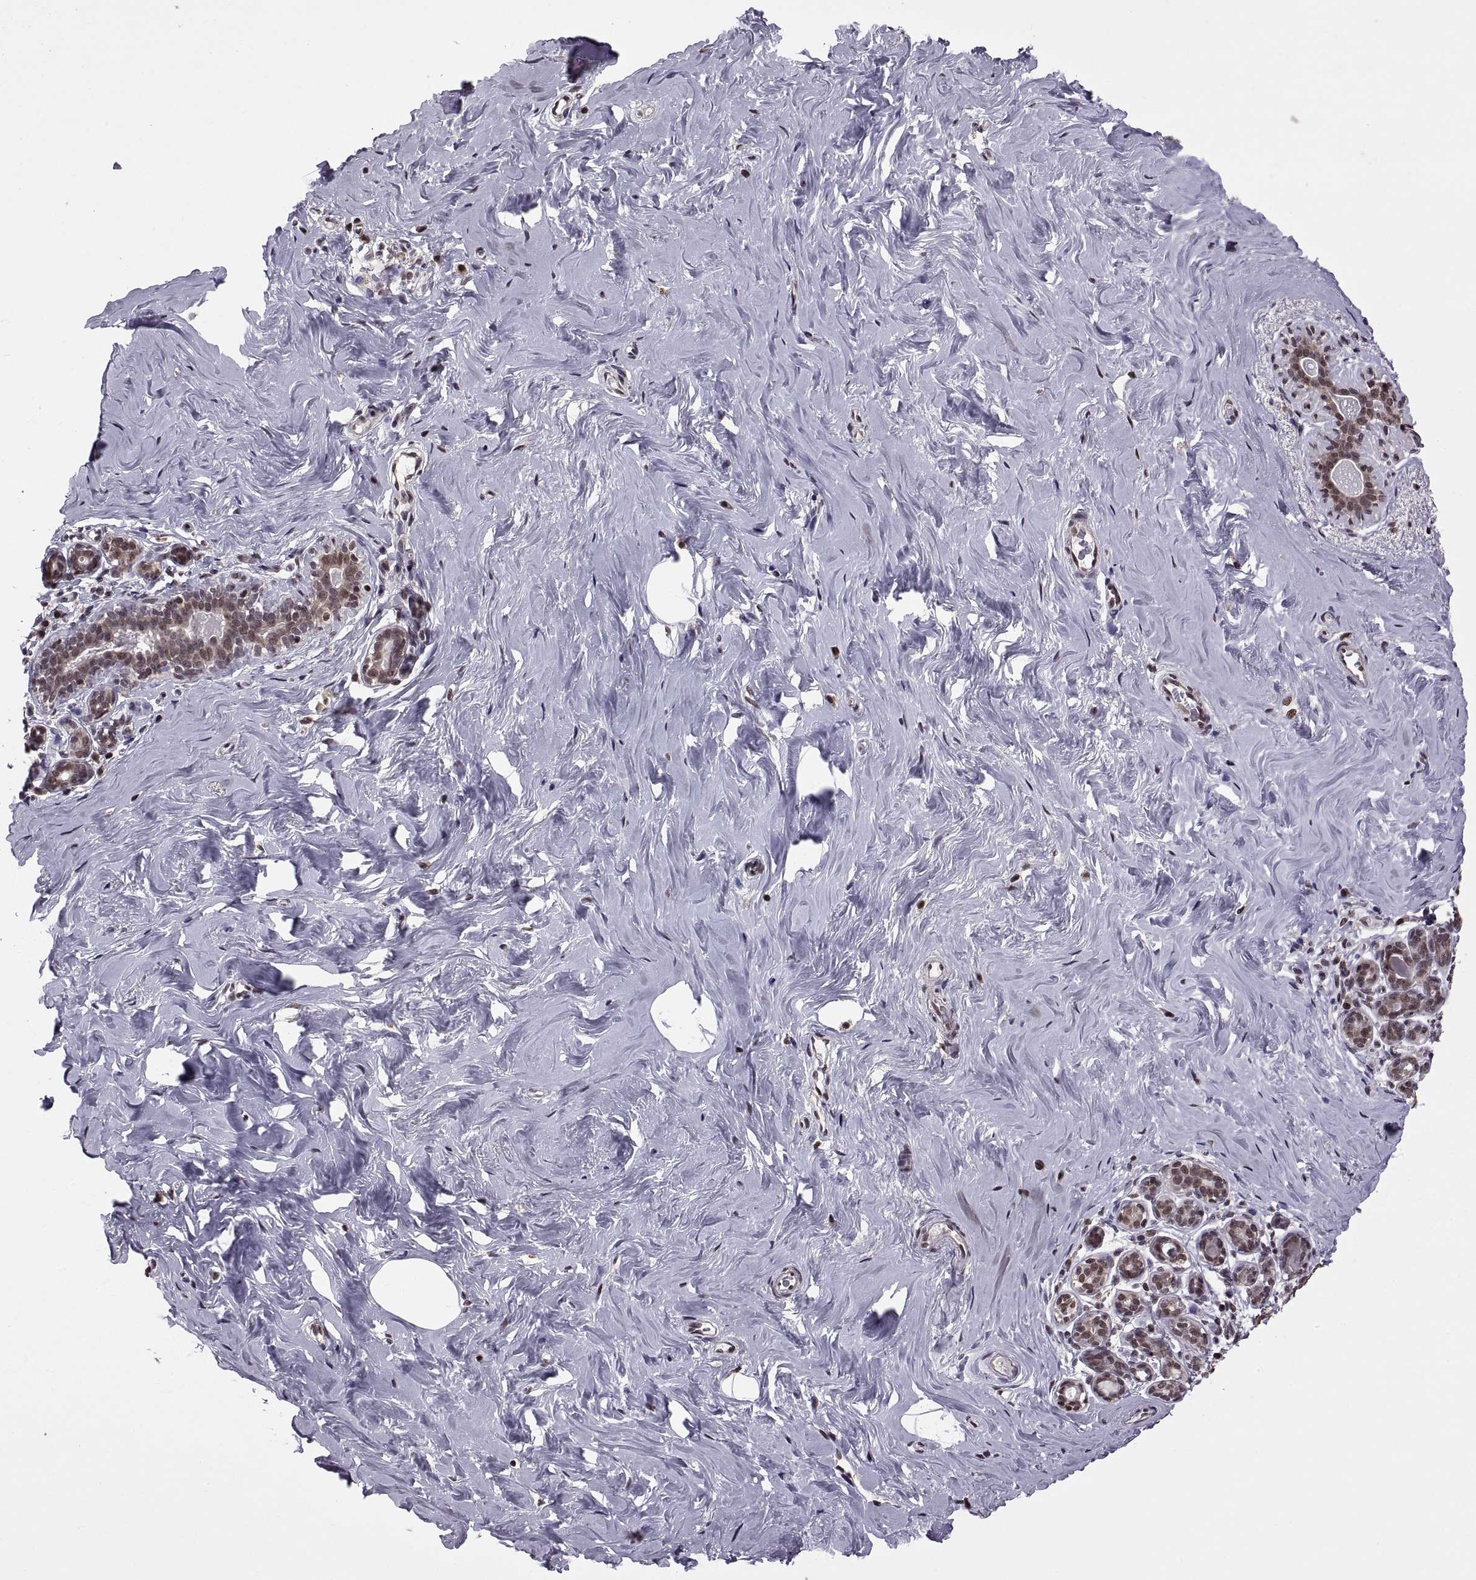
{"staining": {"intensity": "negative", "quantity": "none", "location": "none"}, "tissue": "breast", "cell_type": "Adipocytes", "image_type": "normal", "snomed": [{"axis": "morphology", "description": "Normal tissue, NOS"}, {"axis": "topography", "description": "Skin"}, {"axis": "topography", "description": "Breast"}], "caption": "High power microscopy histopathology image of an immunohistochemistry micrograph of unremarkable breast, revealing no significant staining in adipocytes. (Stains: DAB (3,3'-diaminobenzidine) immunohistochemistry (IHC) with hematoxylin counter stain, Microscopy: brightfield microscopy at high magnification).", "gene": "INTS3", "patient": {"sex": "female", "age": 43}}